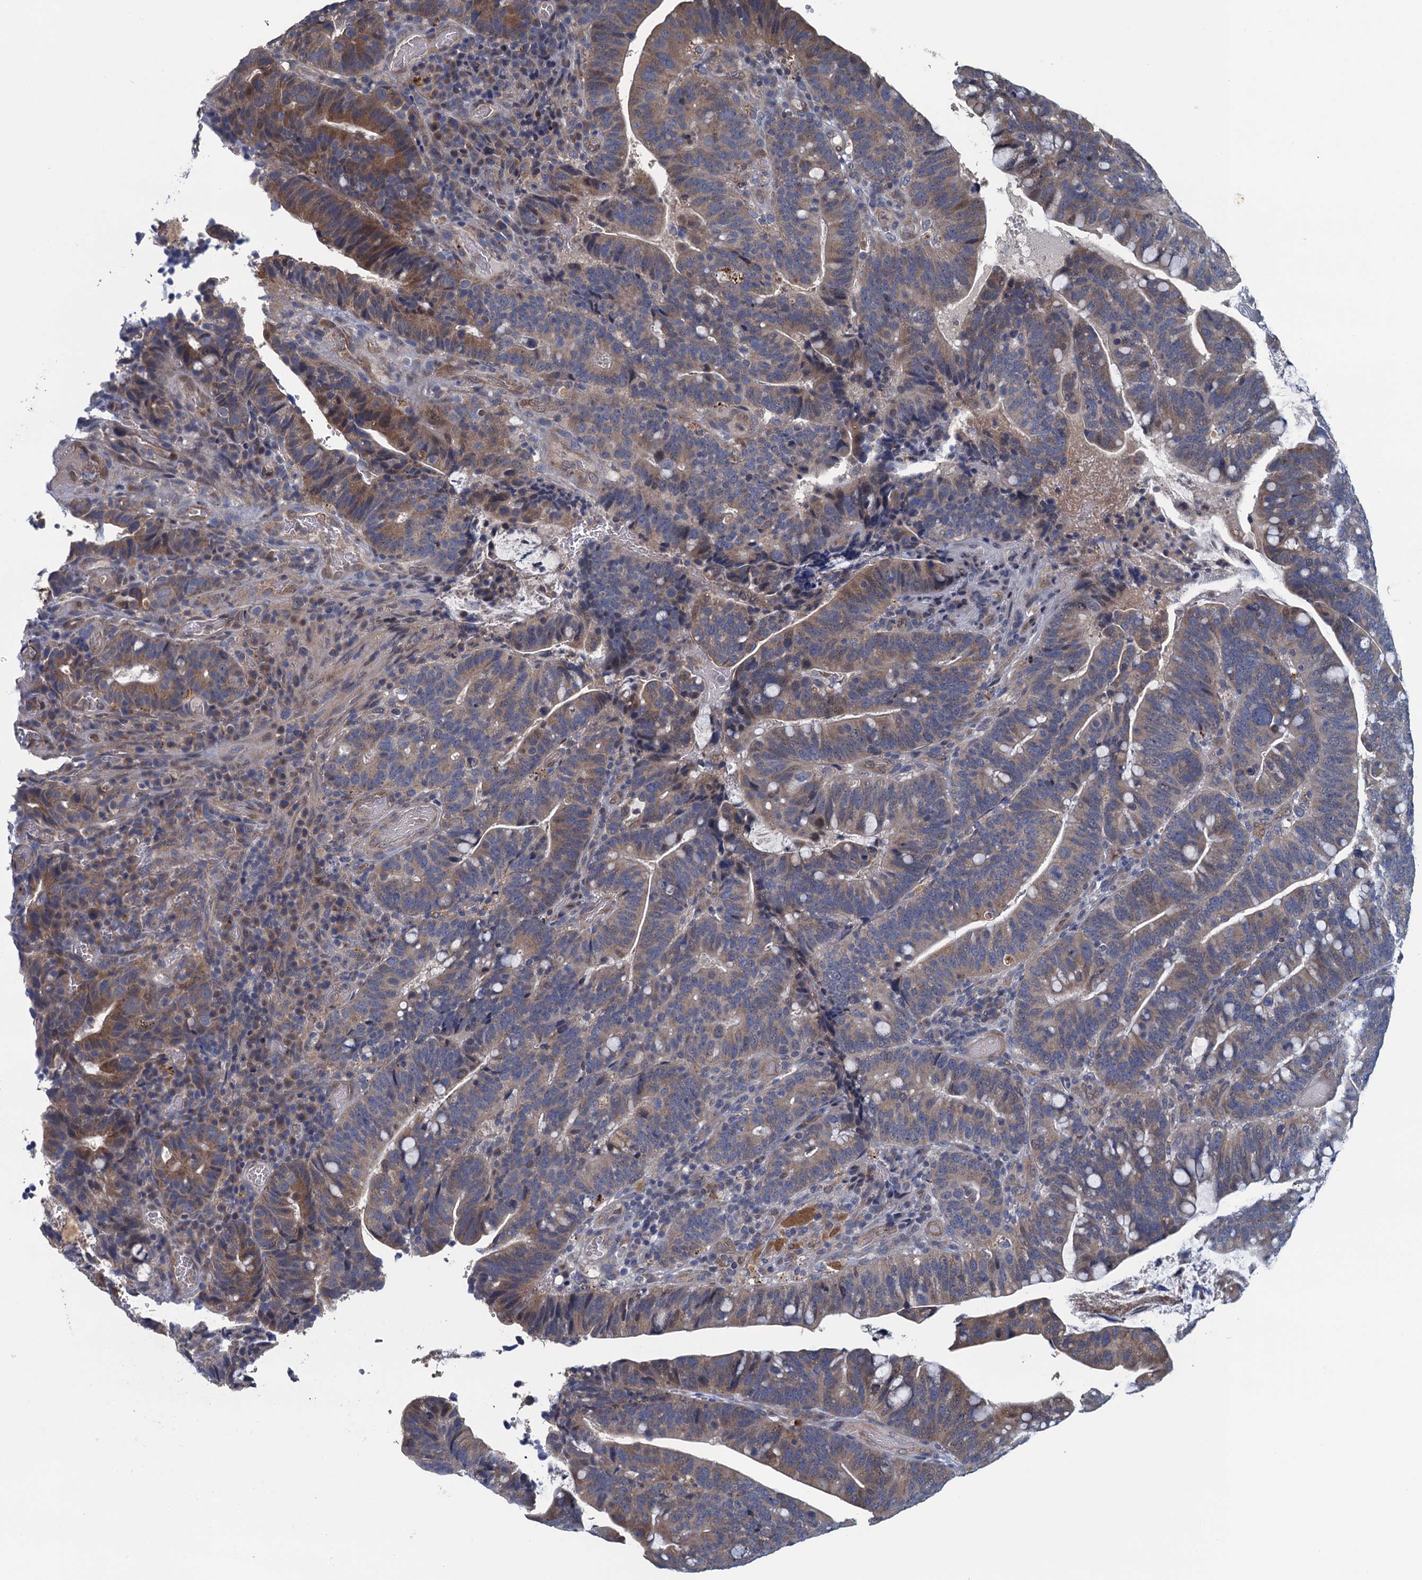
{"staining": {"intensity": "moderate", "quantity": "25%-75%", "location": "cytoplasmic/membranous"}, "tissue": "colorectal cancer", "cell_type": "Tumor cells", "image_type": "cancer", "snomed": [{"axis": "morphology", "description": "Adenocarcinoma, NOS"}, {"axis": "topography", "description": "Colon"}], "caption": "This photomicrograph demonstrates IHC staining of colorectal adenocarcinoma, with medium moderate cytoplasmic/membranous staining in about 25%-75% of tumor cells.", "gene": "KBTBD8", "patient": {"sex": "female", "age": 66}}